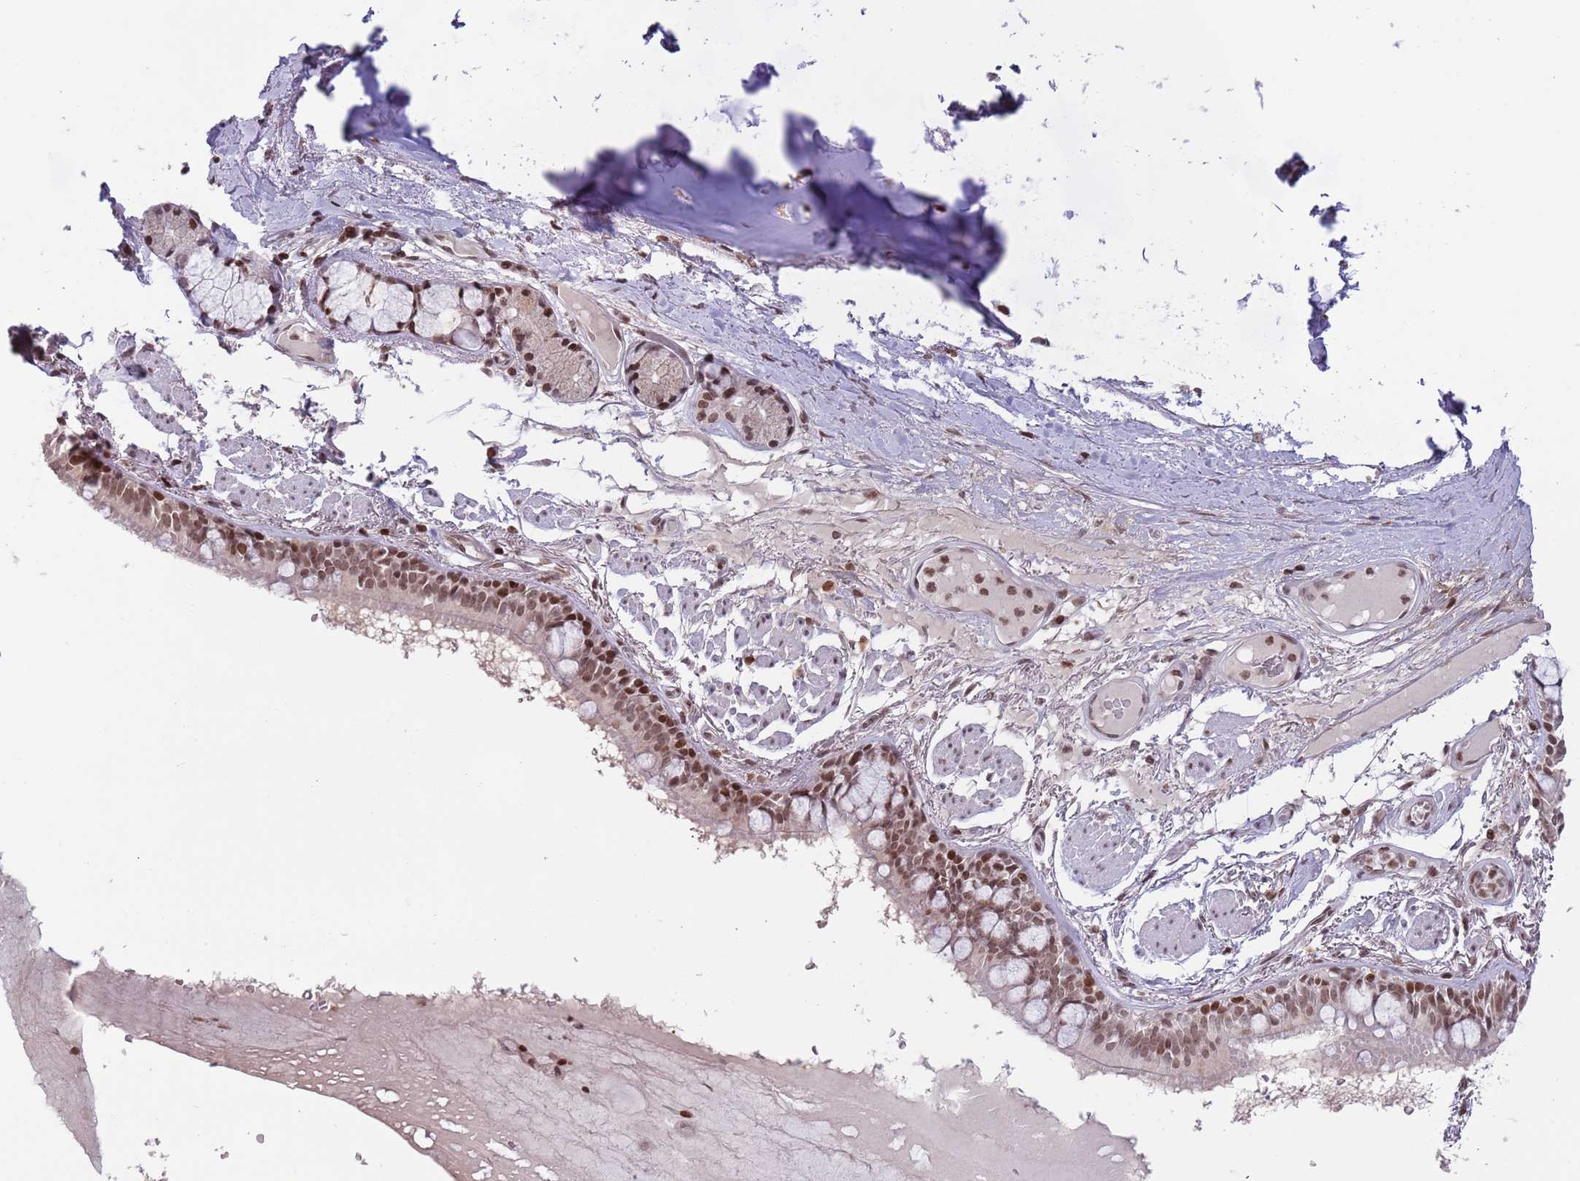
{"staining": {"intensity": "strong", "quantity": ">75%", "location": "nuclear"}, "tissue": "bronchus", "cell_type": "Respiratory epithelial cells", "image_type": "normal", "snomed": [{"axis": "morphology", "description": "Normal tissue, NOS"}, {"axis": "topography", "description": "Bronchus"}], "caption": "A high amount of strong nuclear positivity is present in approximately >75% of respiratory epithelial cells in unremarkable bronchus.", "gene": "SH3RF3", "patient": {"sex": "male", "age": 70}}